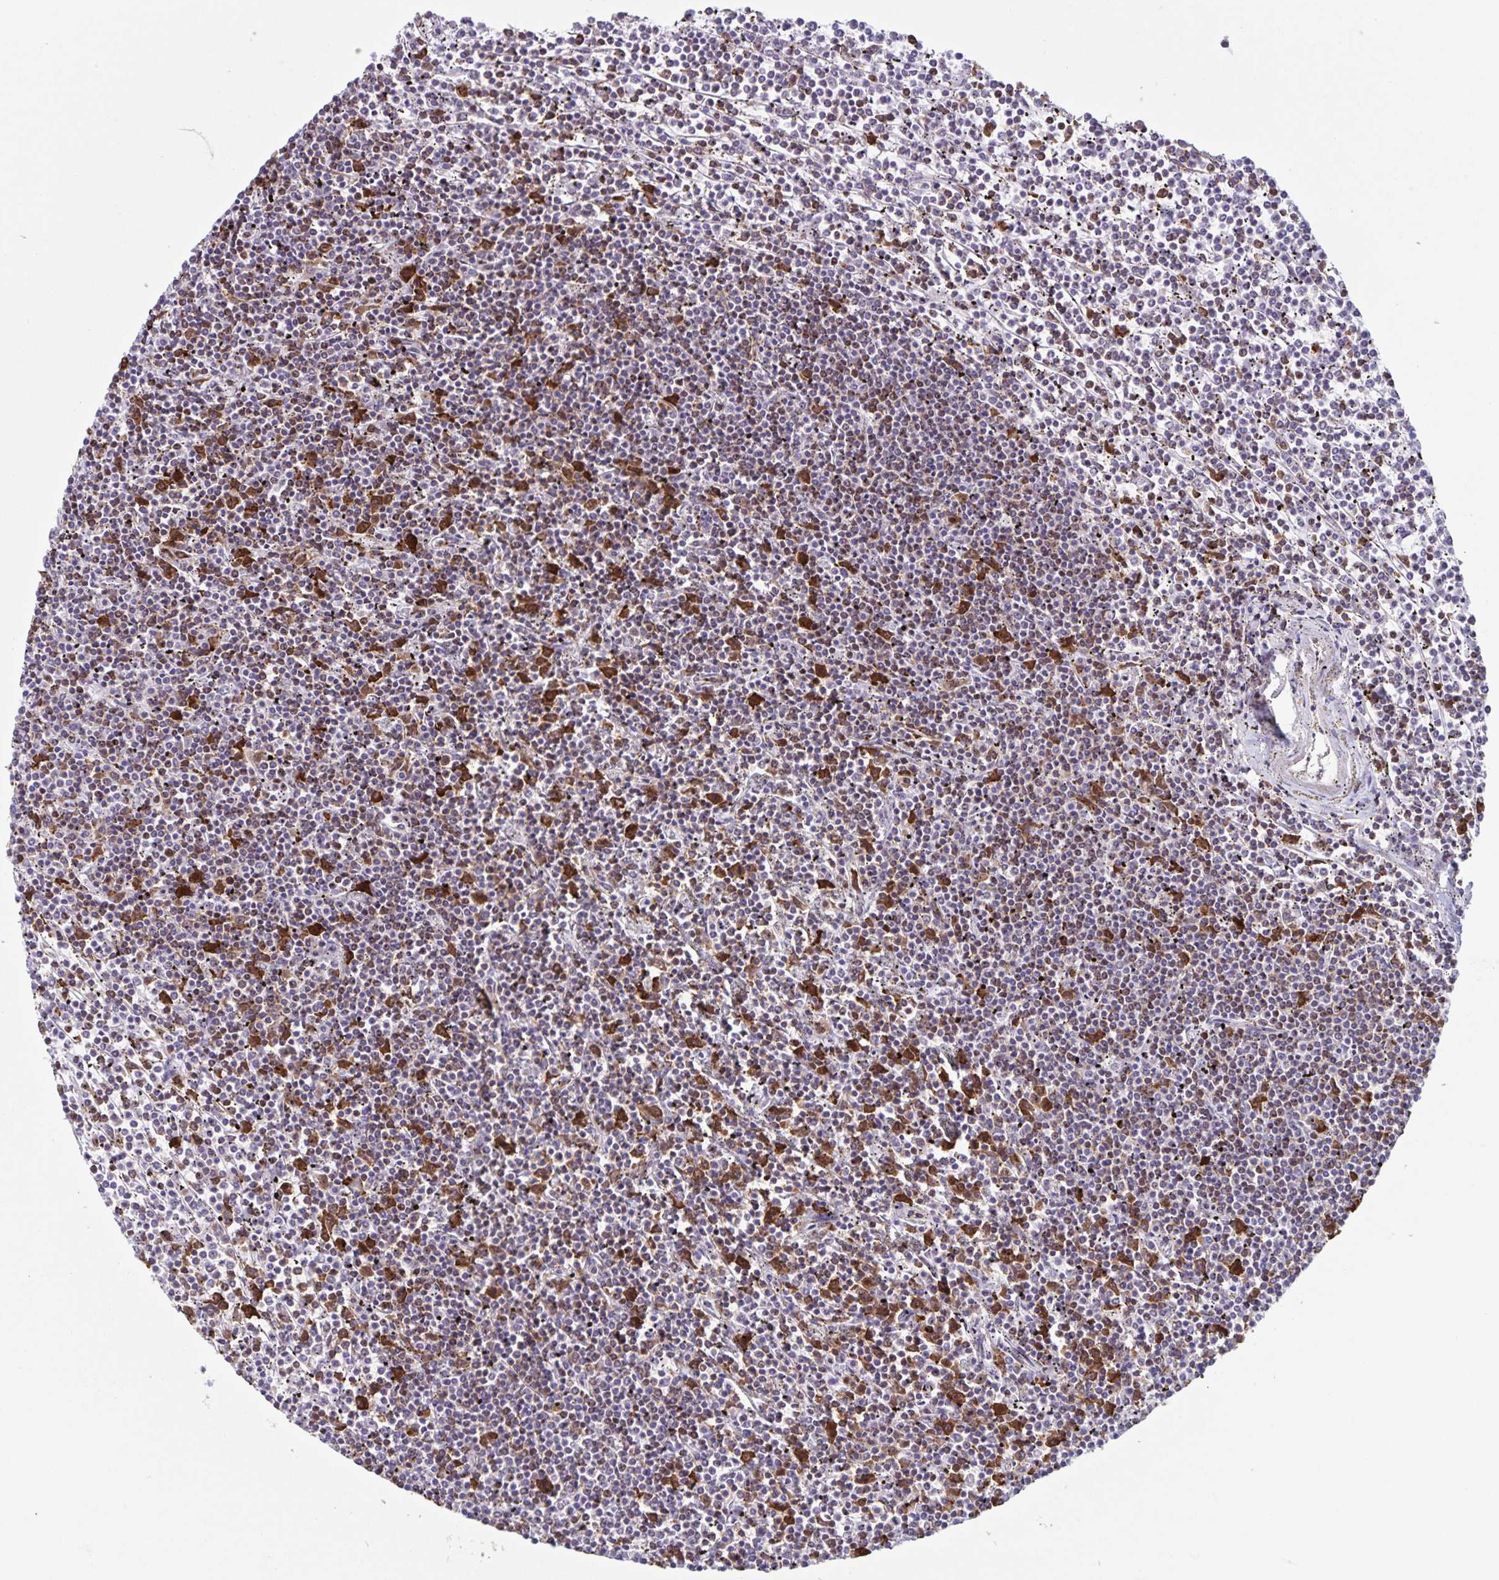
{"staining": {"intensity": "negative", "quantity": "none", "location": "none"}, "tissue": "lymphoma", "cell_type": "Tumor cells", "image_type": "cancer", "snomed": [{"axis": "morphology", "description": "Malignant lymphoma, non-Hodgkin's type, Low grade"}, {"axis": "topography", "description": "Spleen"}], "caption": "The IHC image has no significant positivity in tumor cells of low-grade malignant lymphoma, non-Hodgkin's type tissue.", "gene": "DUT", "patient": {"sex": "female", "age": 19}}